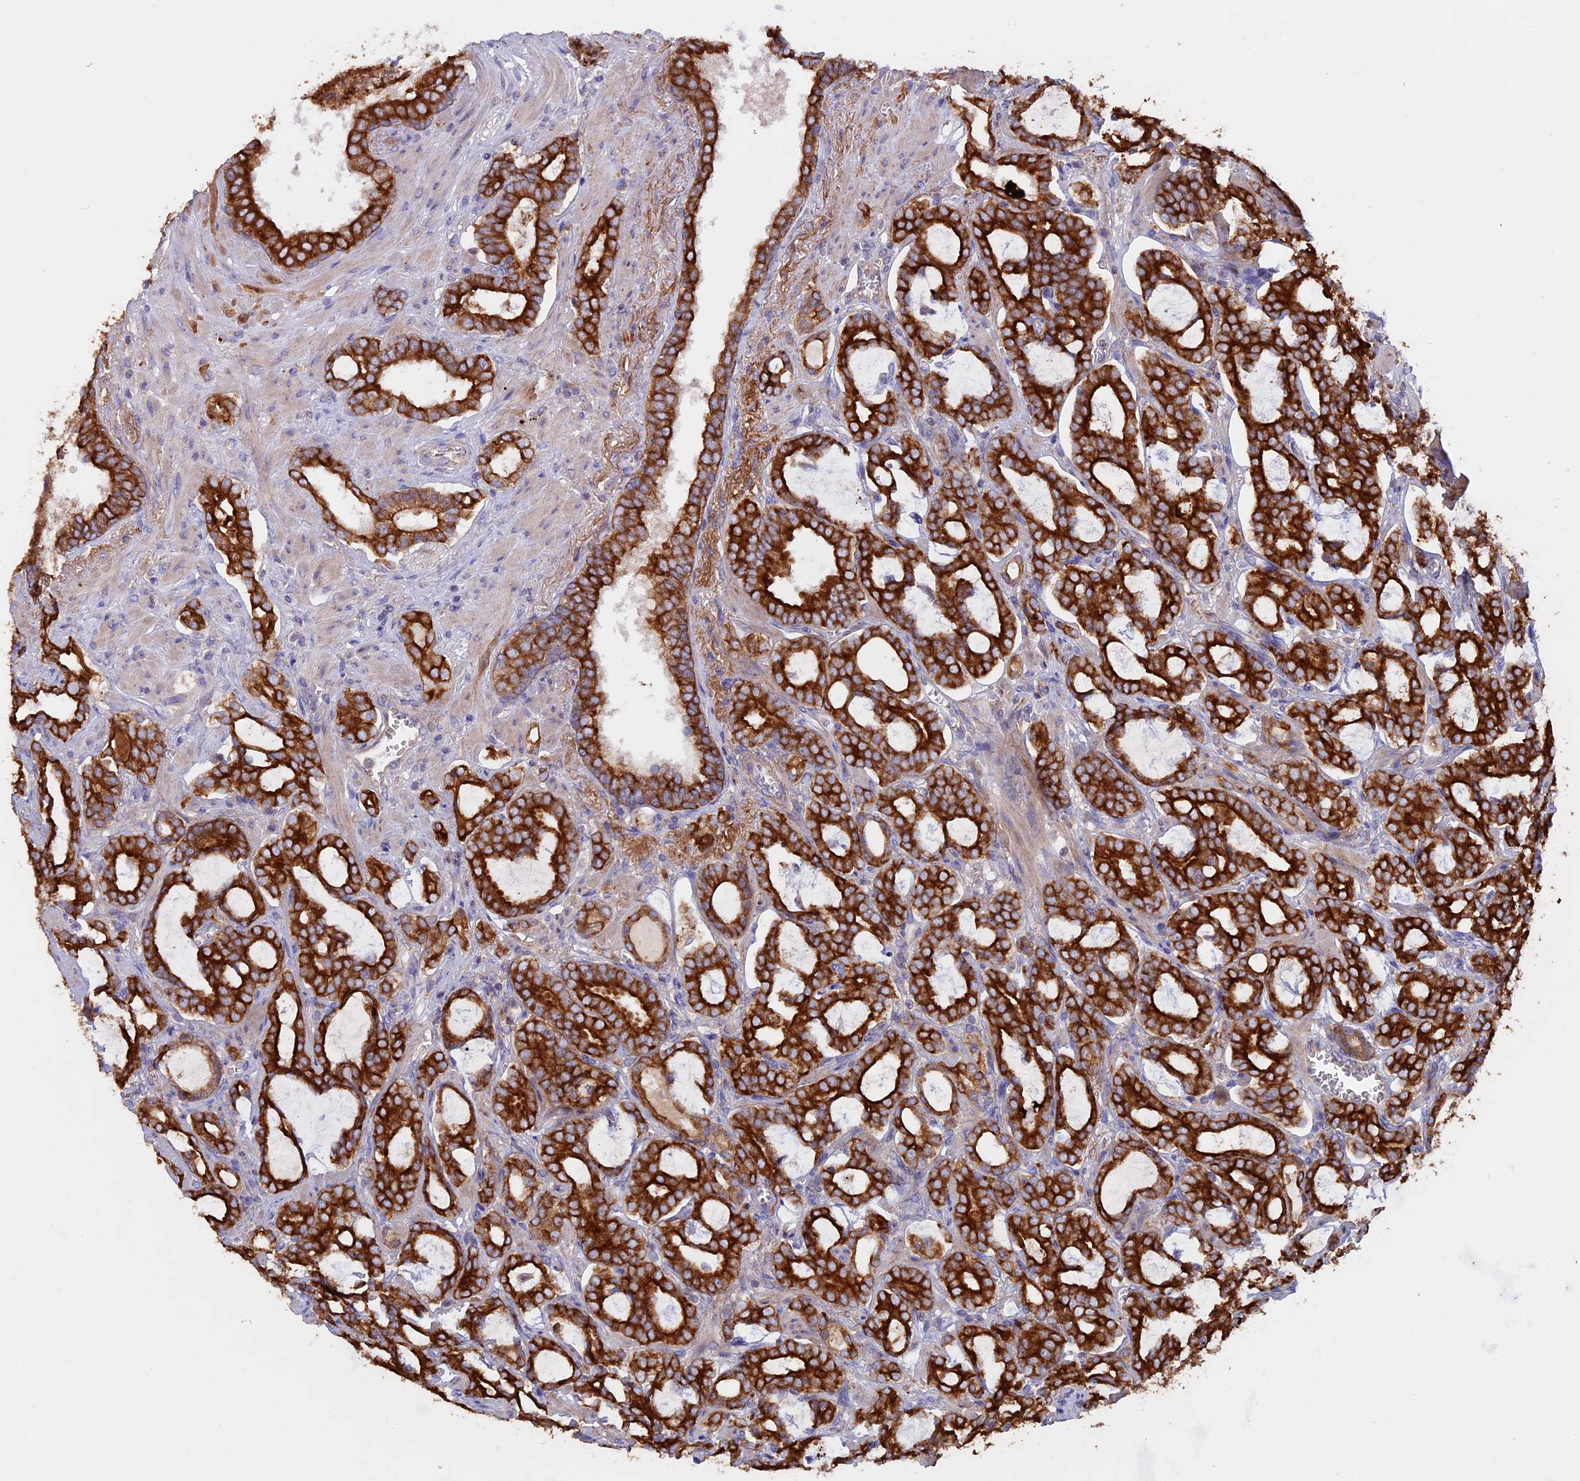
{"staining": {"intensity": "strong", "quantity": ">75%", "location": "cytoplasmic/membranous"}, "tissue": "prostate cancer", "cell_type": "Tumor cells", "image_type": "cancer", "snomed": [{"axis": "morphology", "description": "Adenocarcinoma, High grade"}, {"axis": "topography", "description": "Prostate and seminal vesicle, NOS"}], "caption": "A histopathology image showing strong cytoplasmic/membranous expression in about >75% of tumor cells in adenocarcinoma (high-grade) (prostate), as visualized by brown immunohistochemical staining.", "gene": "PTPN9", "patient": {"sex": "male", "age": 67}}